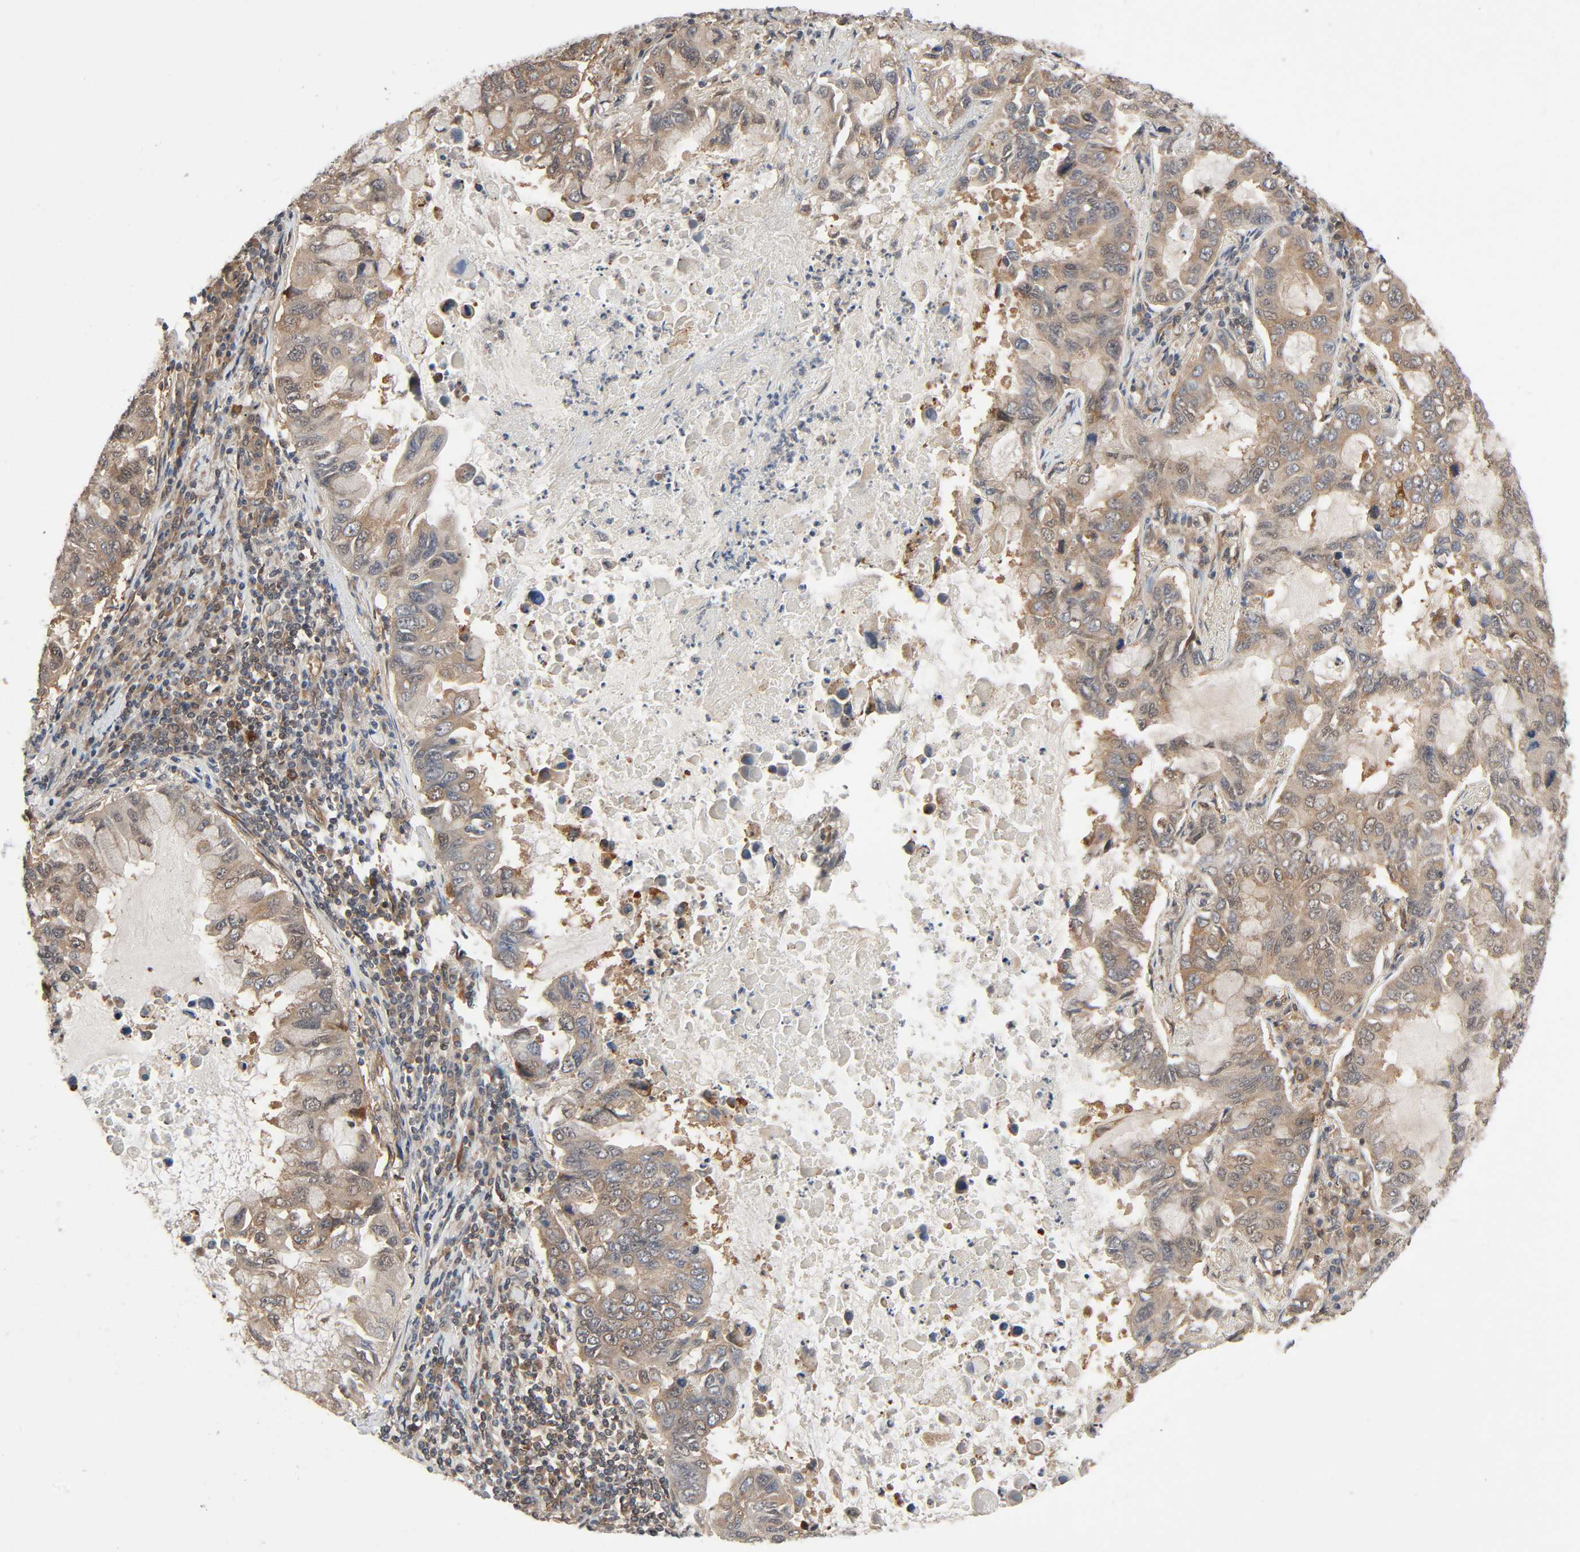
{"staining": {"intensity": "moderate", "quantity": ">75%", "location": "cytoplasmic/membranous"}, "tissue": "lung cancer", "cell_type": "Tumor cells", "image_type": "cancer", "snomed": [{"axis": "morphology", "description": "Adenocarcinoma, NOS"}, {"axis": "topography", "description": "Lung"}], "caption": "DAB (3,3'-diaminobenzidine) immunohistochemical staining of human lung adenocarcinoma demonstrates moderate cytoplasmic/membranous protein positivity in about >75% of tumor cells.", "gene": "PPP2R1B", "patient": {"sex": "male", "age": 64}}